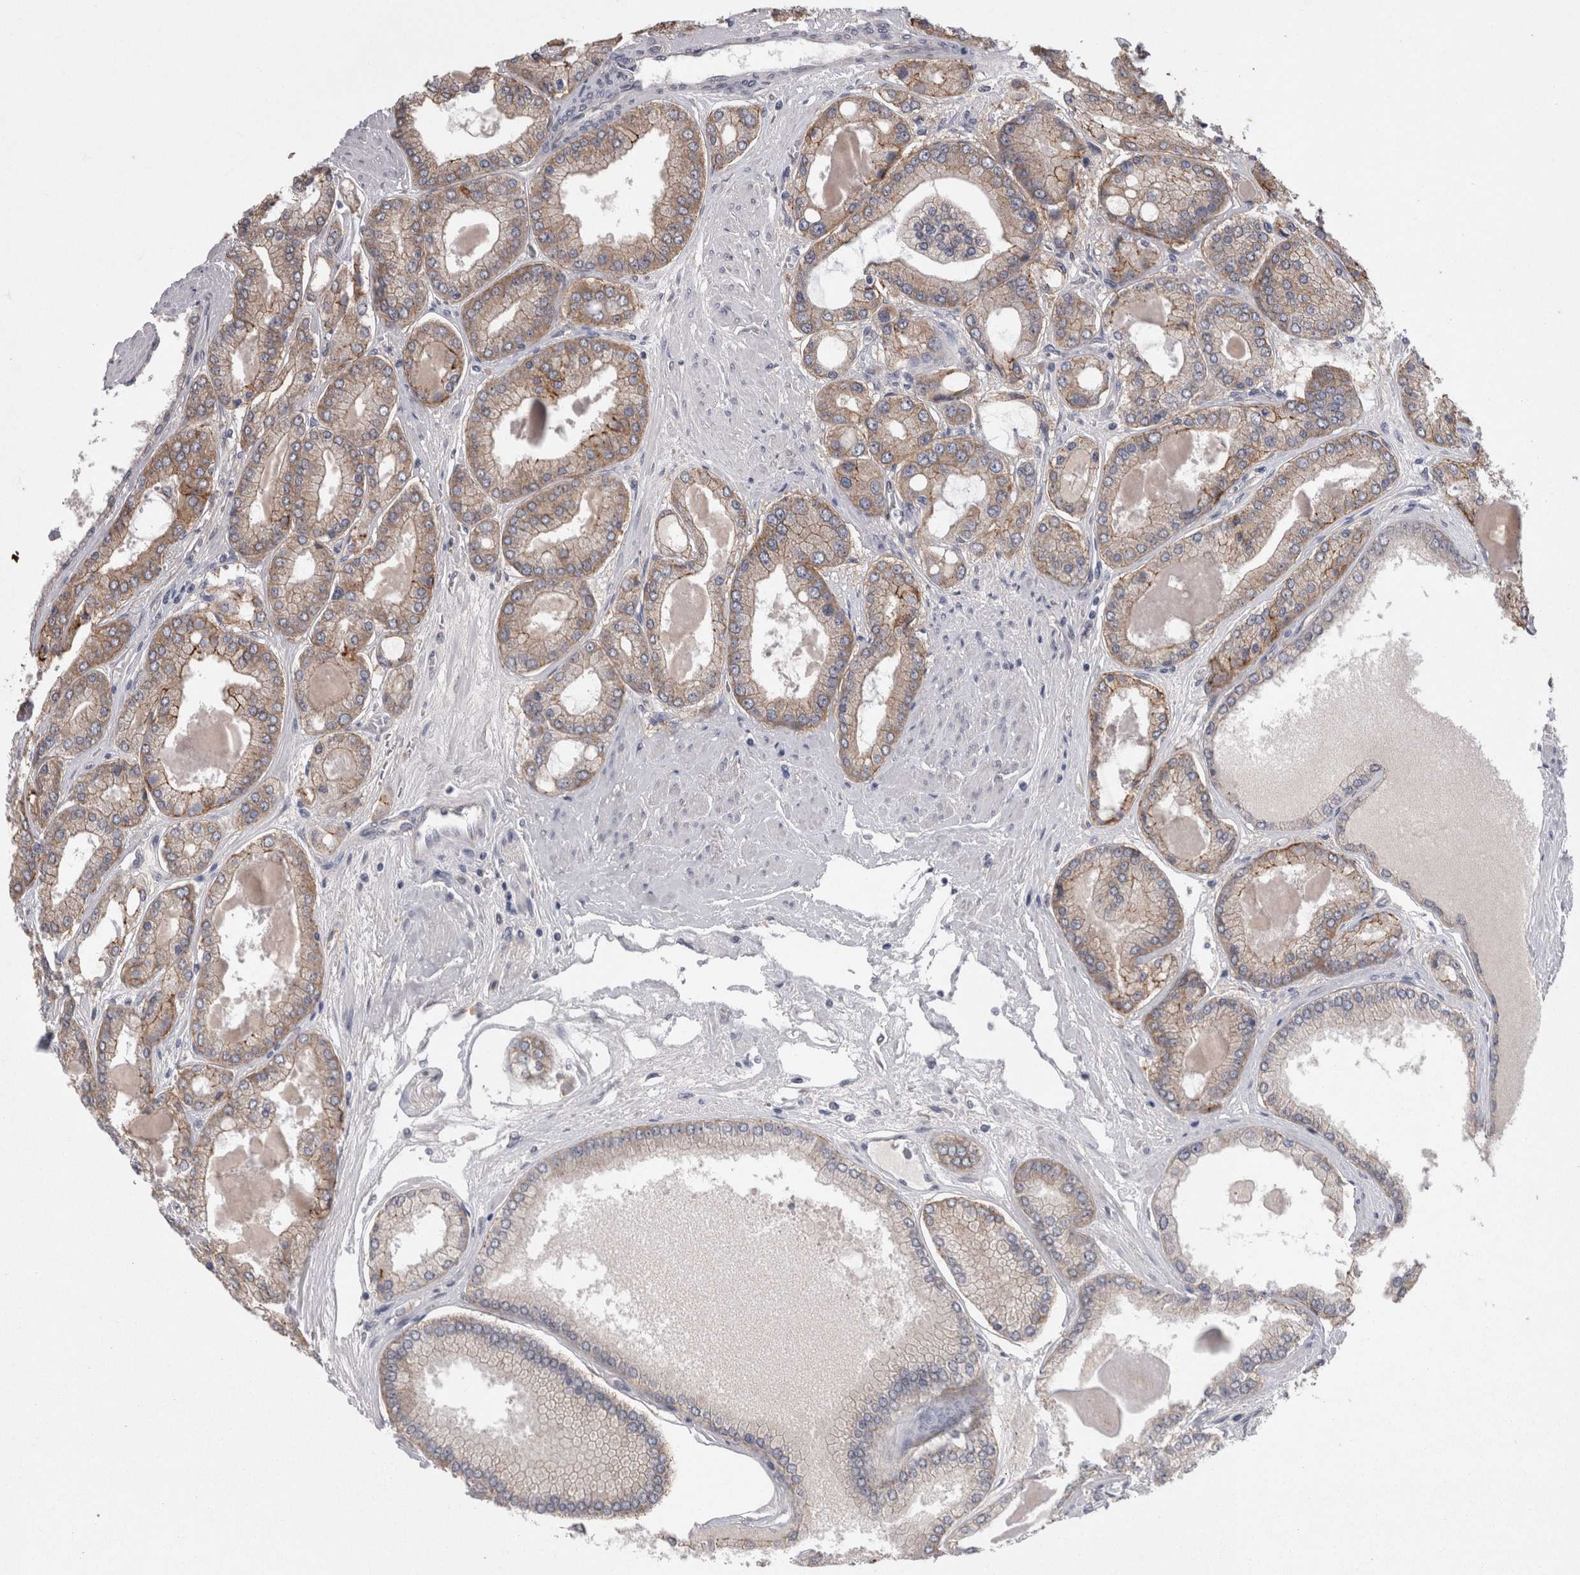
{"staining": {"intensity": "moderate", "quantity": ">75%", "location": "cytoplasmic/membranous"}, "tissue": "prostate cancer", "cell_type": "Tumor cells", "image_type": "cancer", "snomed": [{"axis": "morphology", "description": "Adenocarcinoma, High grade"}, {"axis": "topography", "description": "Prostate"}], "caption": "Prostate cancer (adenocarcinoma (high-grade)) stained with a protein marker shows moderate staining in tumor cells.", "gene": "NECTIN2", "patient": {"sex": "male", "age": 59}}